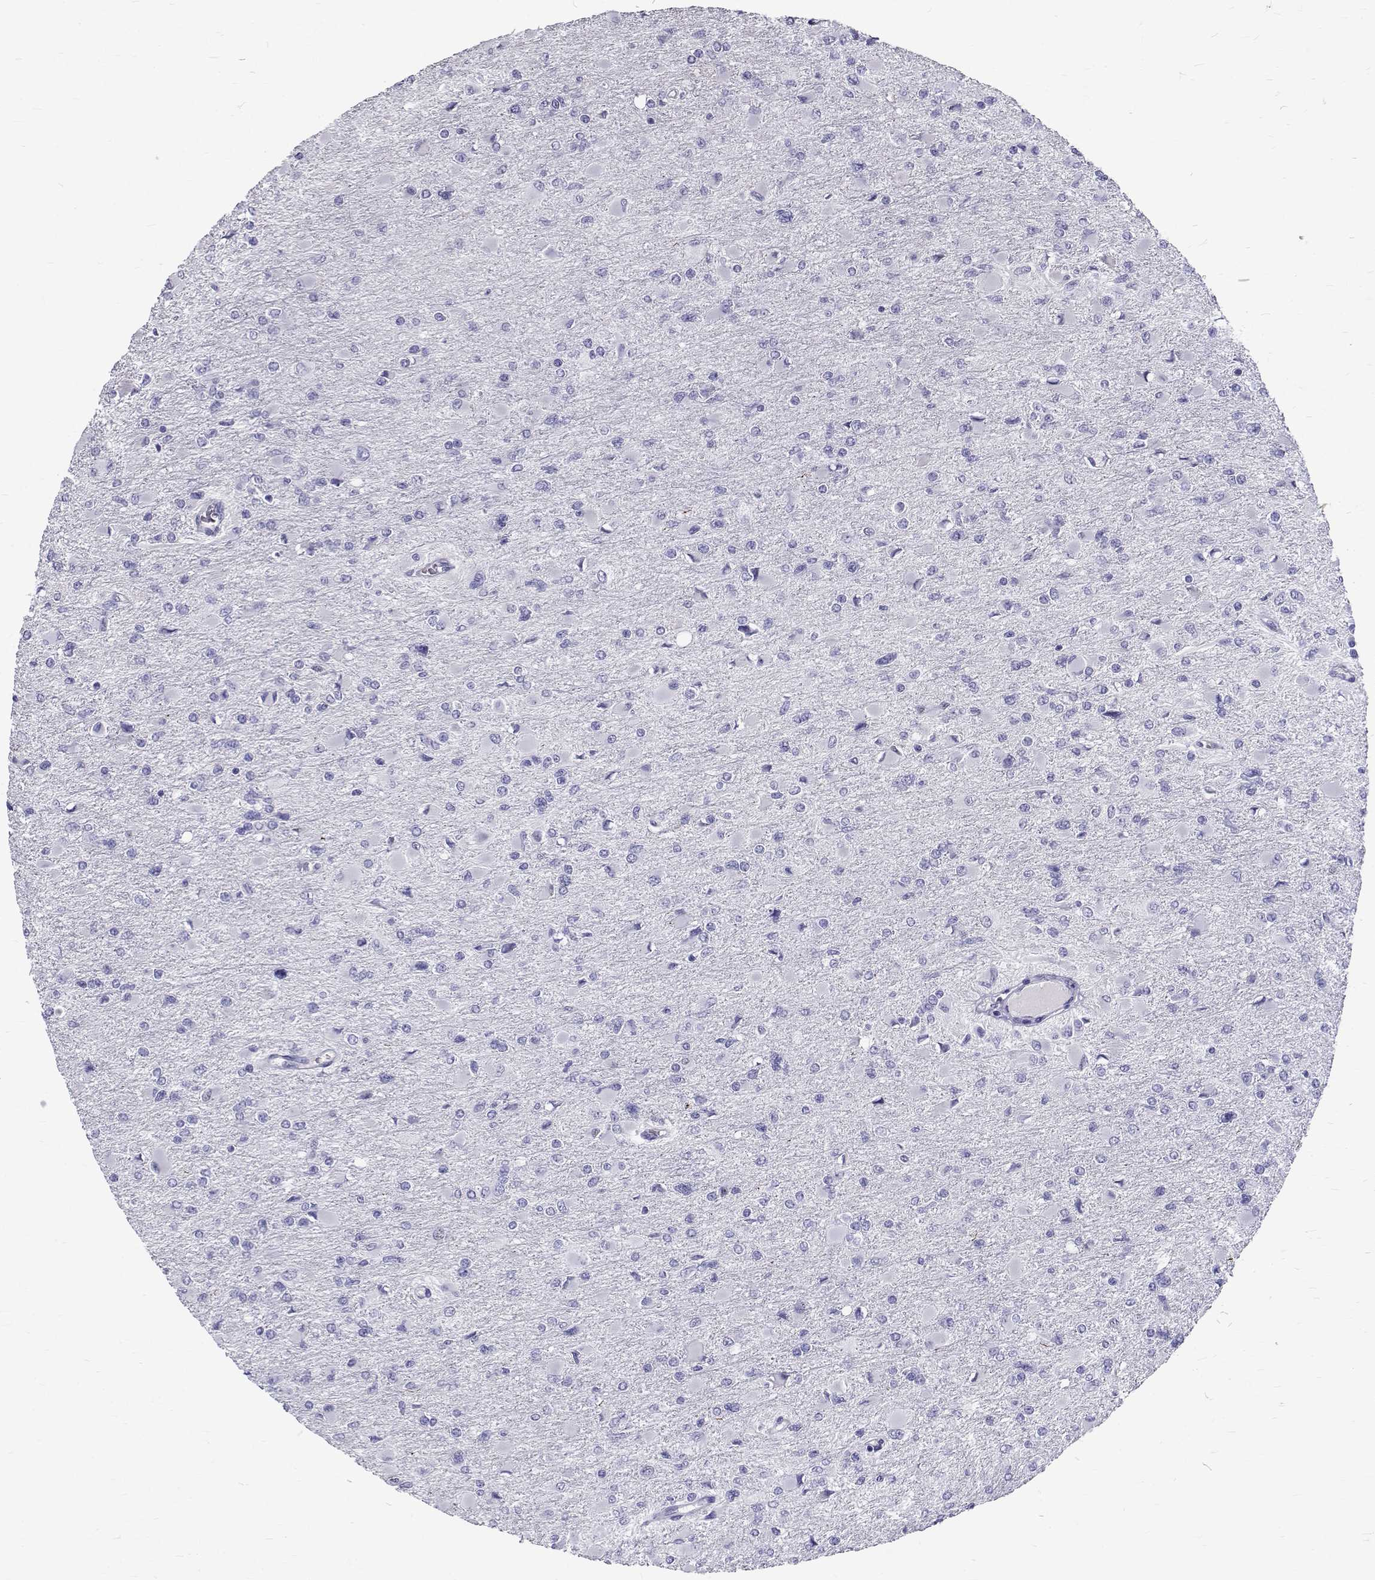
{"staining": {"intensity": "negative", "quantity": "none", "location": "none"}, "tissue": "glioma", "cell_type": "Tumor cells", "image_type": "cancer", "snomed": [{"axis": "morphology", "description": "Glioma, malignant, High grade"}, {"axis": "topography", "description": "Cerebral cortex"}], "caption": "IHC histopathology image of human high-grade glioma (malignant) stained for a protein (brown), which reveals no staining in tumor cells.", "gene": "IGSF1", "patient": {"sex": "female", "age": 36}}